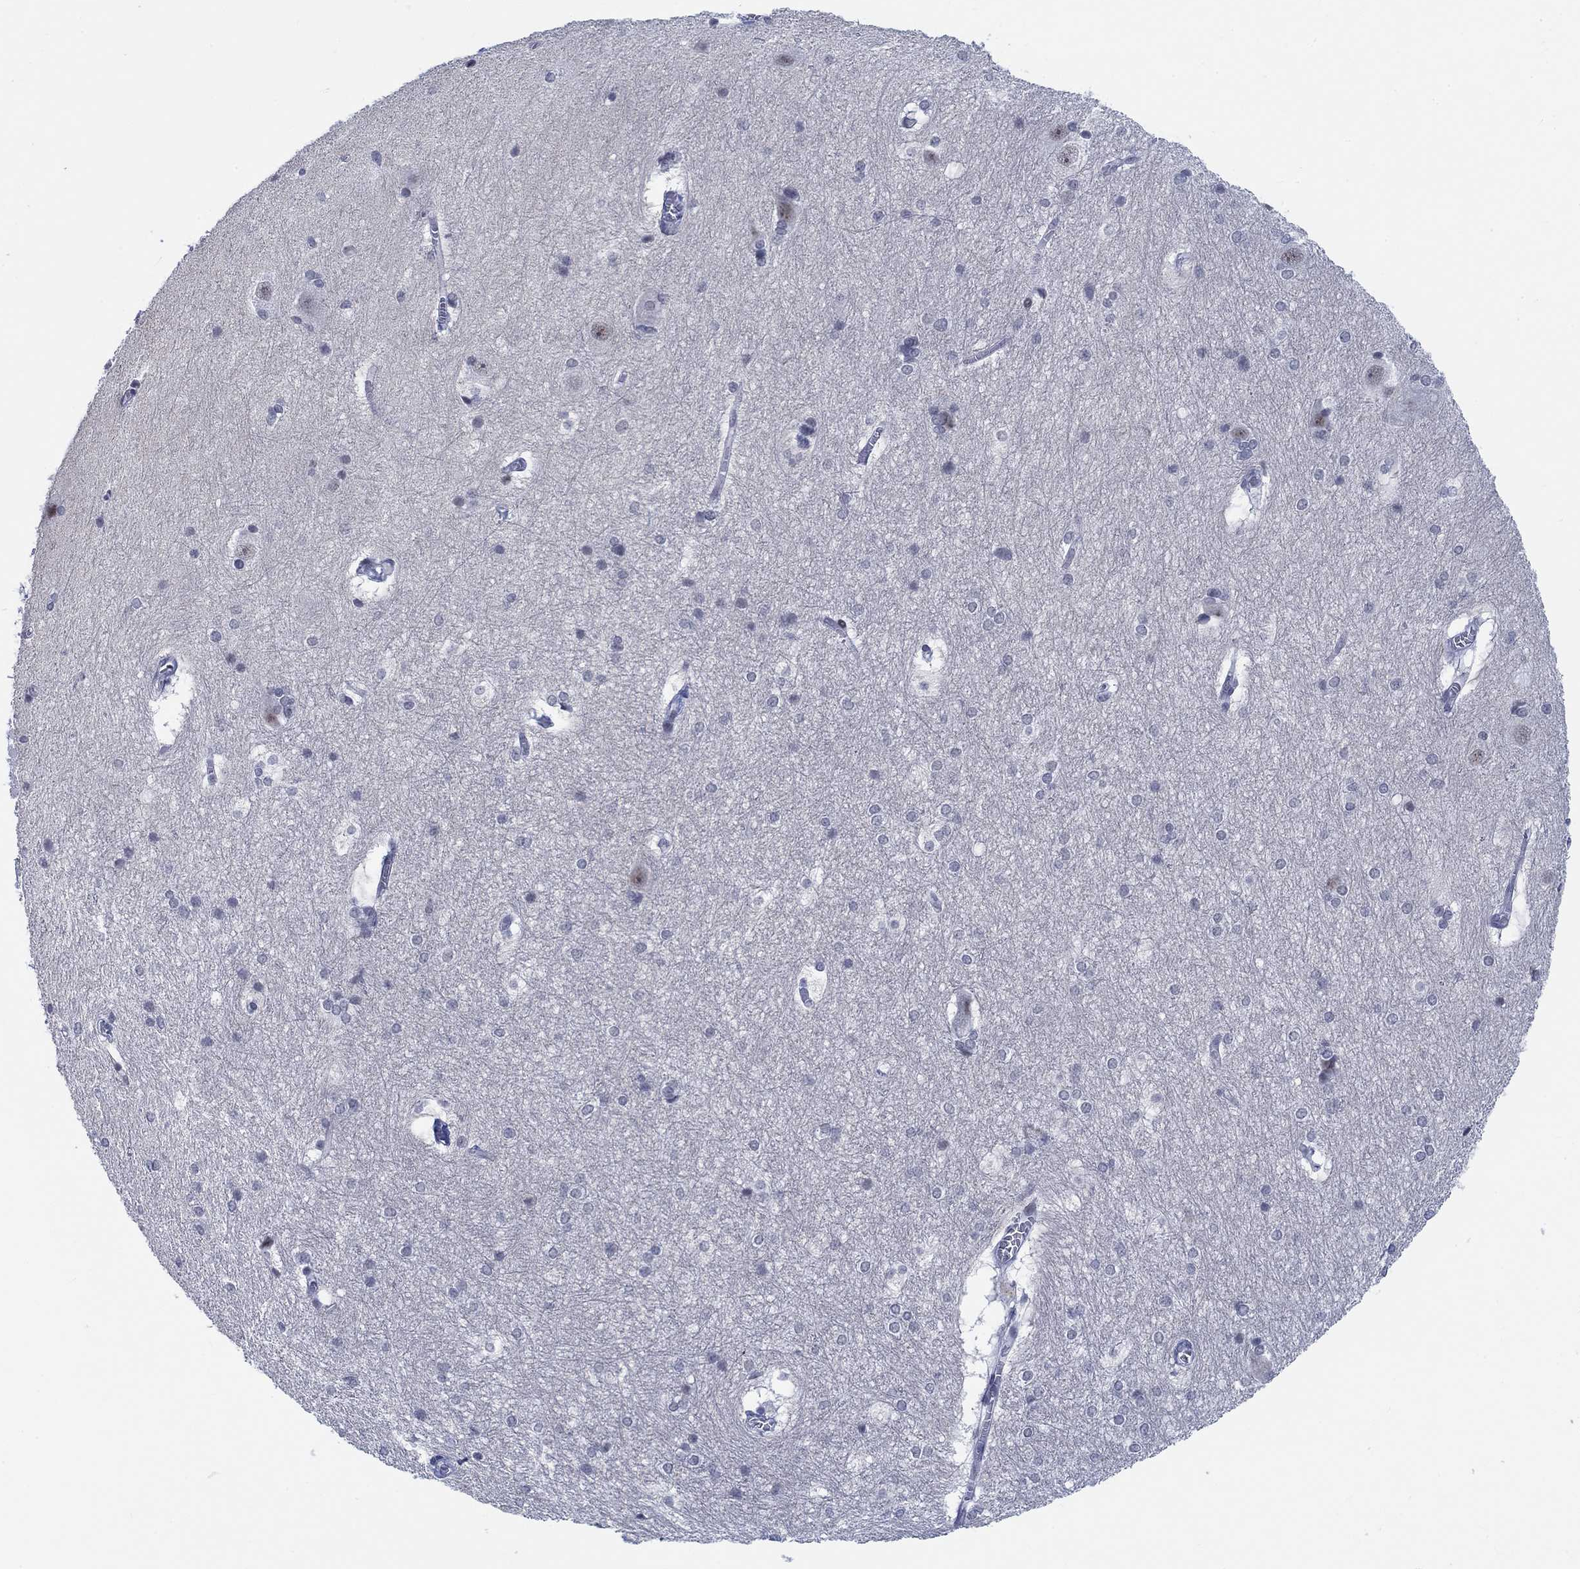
{"staining": {"intensity": "negative", "quantity": "none", "location": "none"}, "tissue": "hippocampus", "cell_type": "Glial cells", "image_type": "normal", "snomed": [{"axis": "morphology", "description": "Normal tissue, NOS"}, {"axis": "topography", "description": "Cerebral cortex"}, {"axis": "topography", "description": "Hippocampus"}], "caption": "Immunohistochemical staining of benign hippocampus demonstrates no significant staining in glial cells.", "gene": "NEU3", "patient": {"sex": "female", "age": 19}}